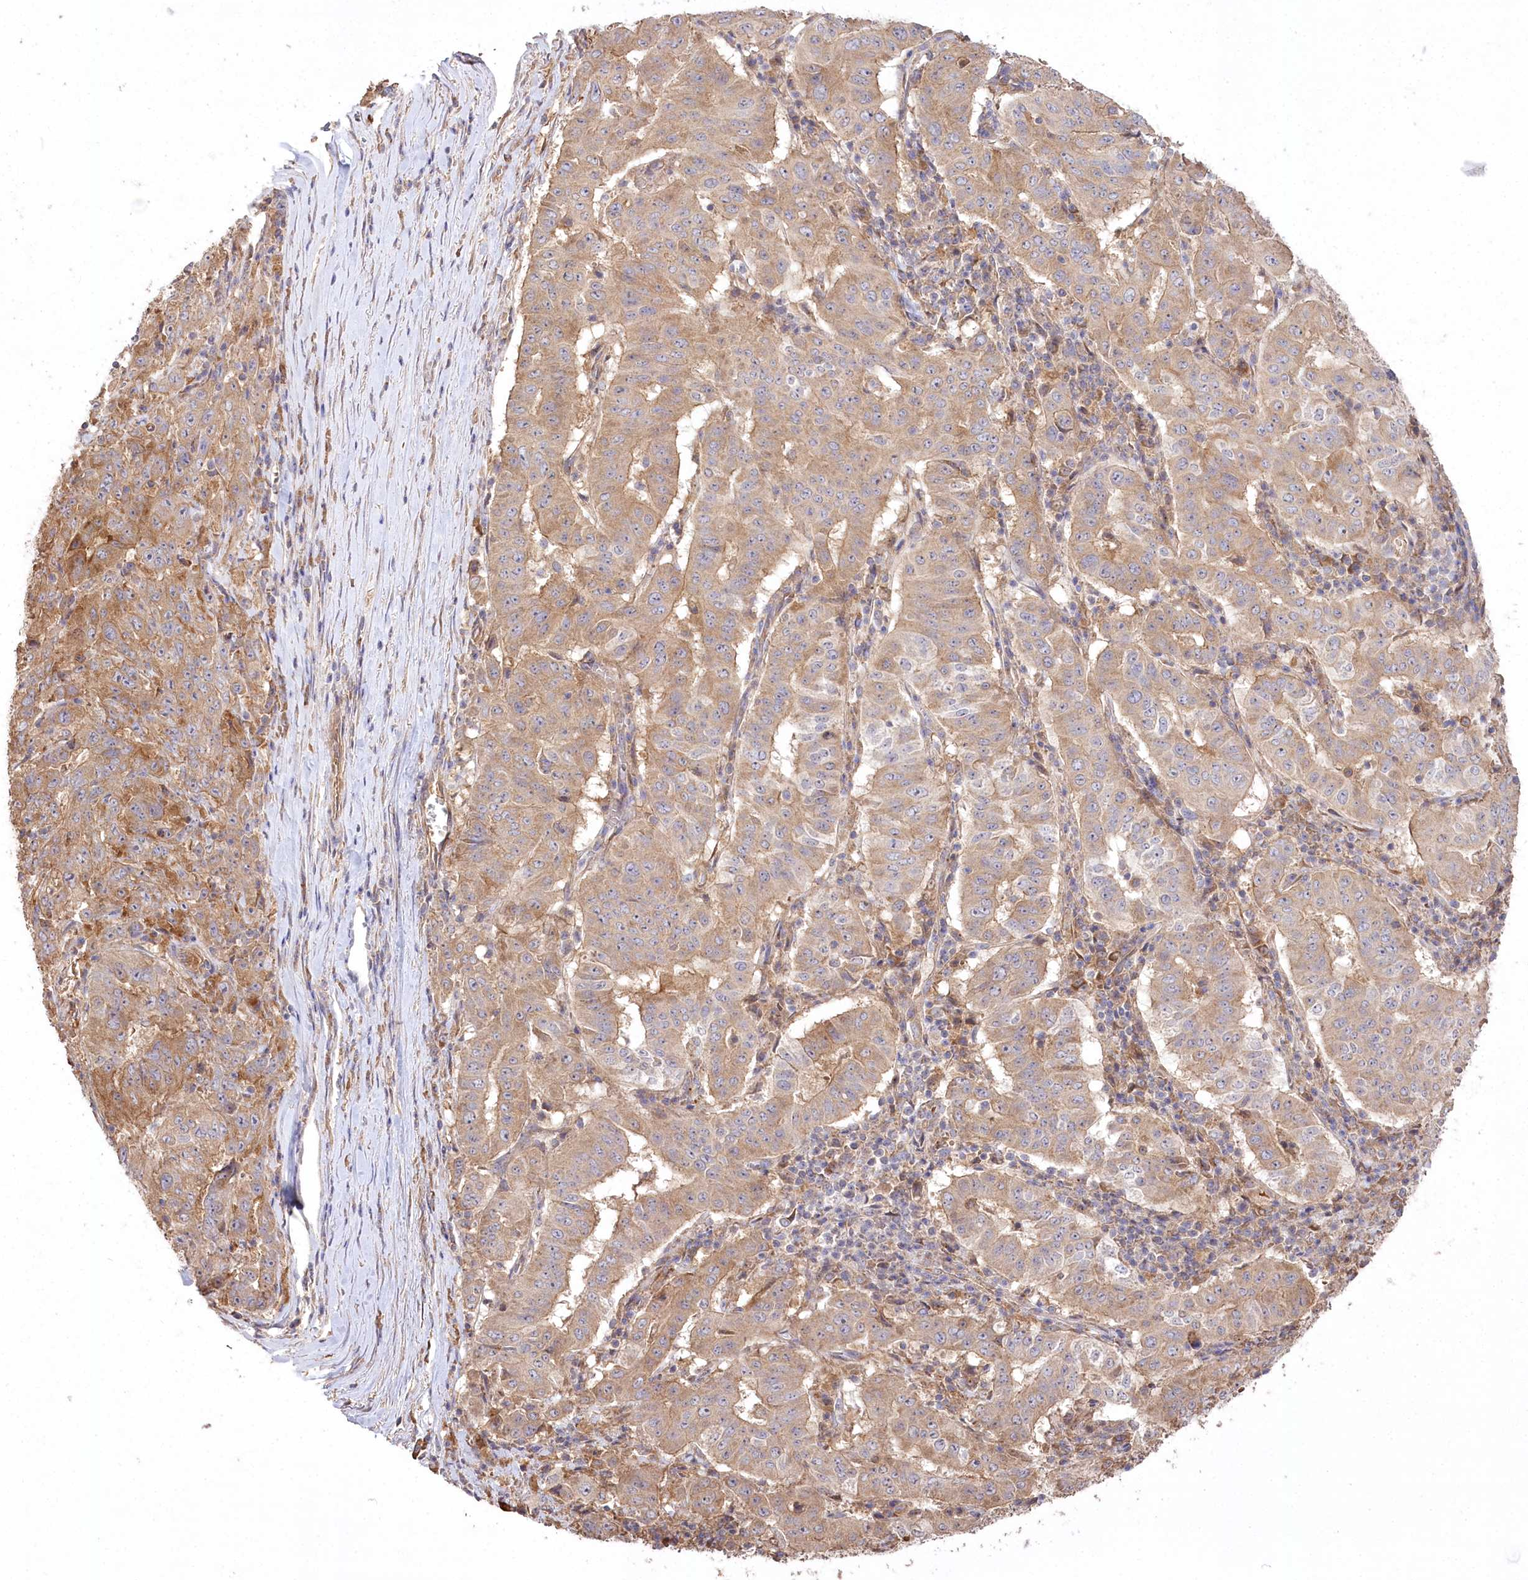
{"staining": {"intensity": "moderate", "quantity": ">75%", "location": "cytoplasmic/membranous"}, "tissue": "pancreatic cancer", "cell_type": "Tumor cells", "image_type": "cancer", "snomed": [{"axis": "morphology", "description": "Adenocarcinoma, NOS"}, {"axis": "topography", "description": "Pancreas"}], "caption": "An image showing moderate cytoplasmic/membranous positivity in approximately >75% of tumor cells in pancreatic adenocarcinoma, as visualized by brown immunohistochemical staining.", "gene": "PRSS53", "patient": {"sex": "male", "age": 63}}